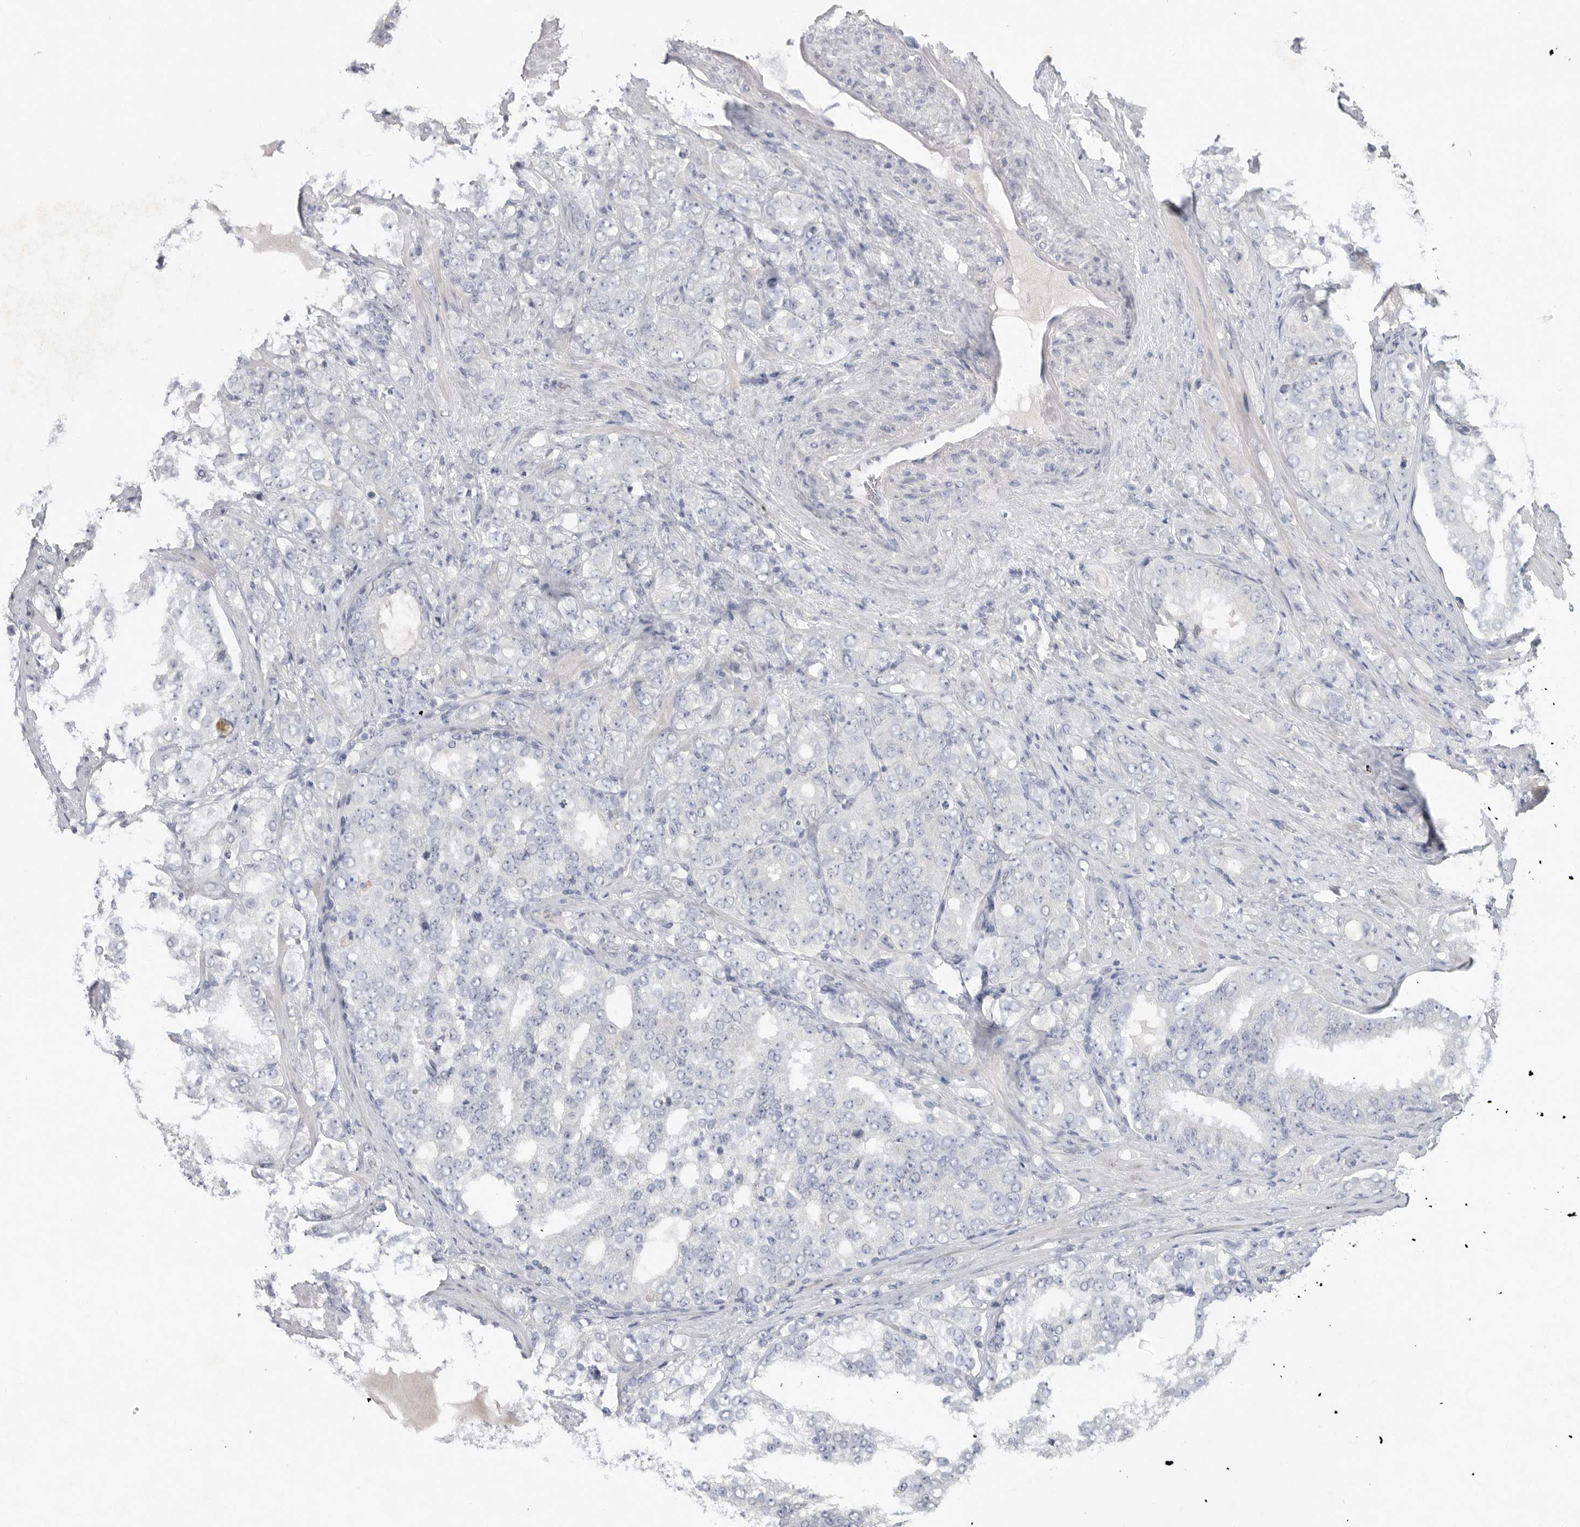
{"staining": {"intensity": "negative", "quantity": "none", "location": "none"}, "tissue": "prostate cancer", "cell_type": "Tumor cells", "image_type": "cancer", "snomed": [{"axis": "morphology", "description": "Adenocarcinoma, High grade"}, {"axis": "topography", "description": "Prostate"}], "caption": "A photomicrograph of human prostate cancer (adenocarcinoma (high-grade)) is negative for staining in tumor cells.", "gene": "REG4", "patient": {"sex": "male", "age": 58}}